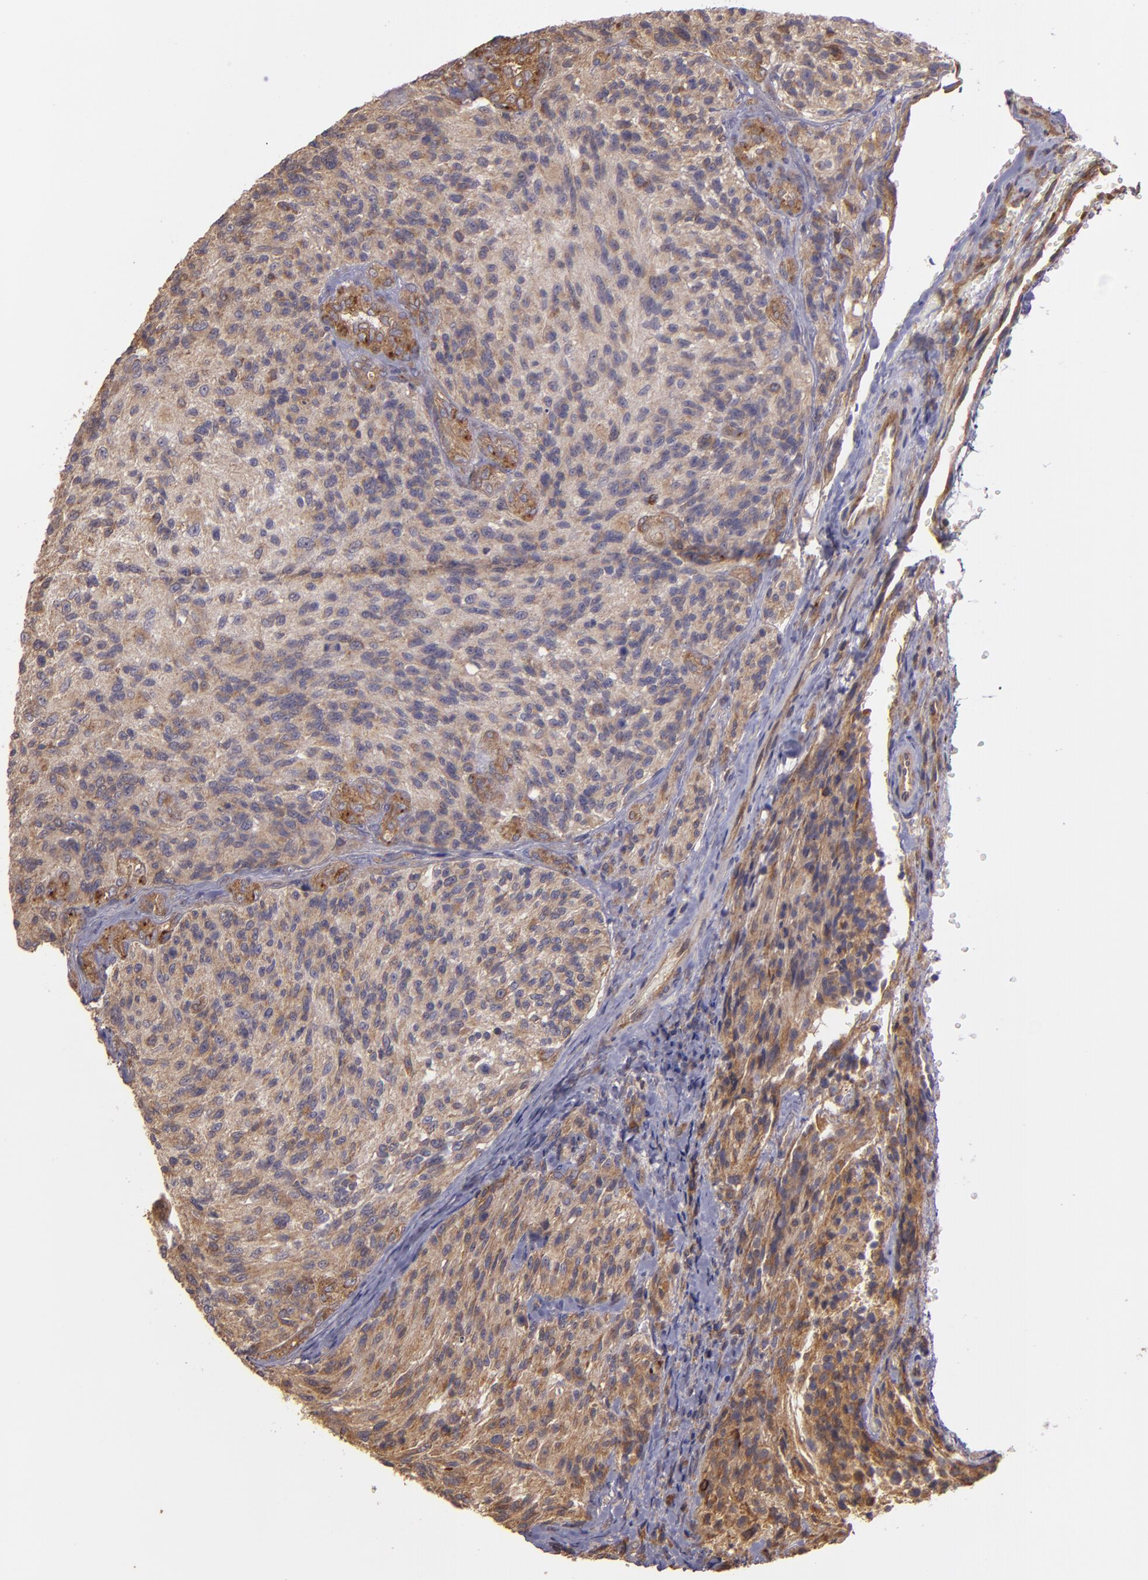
{"staining": {"intensity": "moderate", "quantity": ">75%", "location": "cytoplasmic/membranous"}, "tissue": "glioma", "cell_type": "Tumor cells", "image_type": "cancer", "snomed": [{"axis": "morphology", "description": "Normal tissue, NOS"}, {"axis": "morphology", "description": "Glioma, malignant, High grade"}, {"axis": "topography", "description": "Cerebral cortex"}], "caption": "The histopathology image exhibits a brown stain indicating the presence of a protein in the cytoplasmic/membranous of tumor cells in malignant glioma (high-grade).", "gene": "ECE1", "patient": {"sex": "male", "age": 56}}